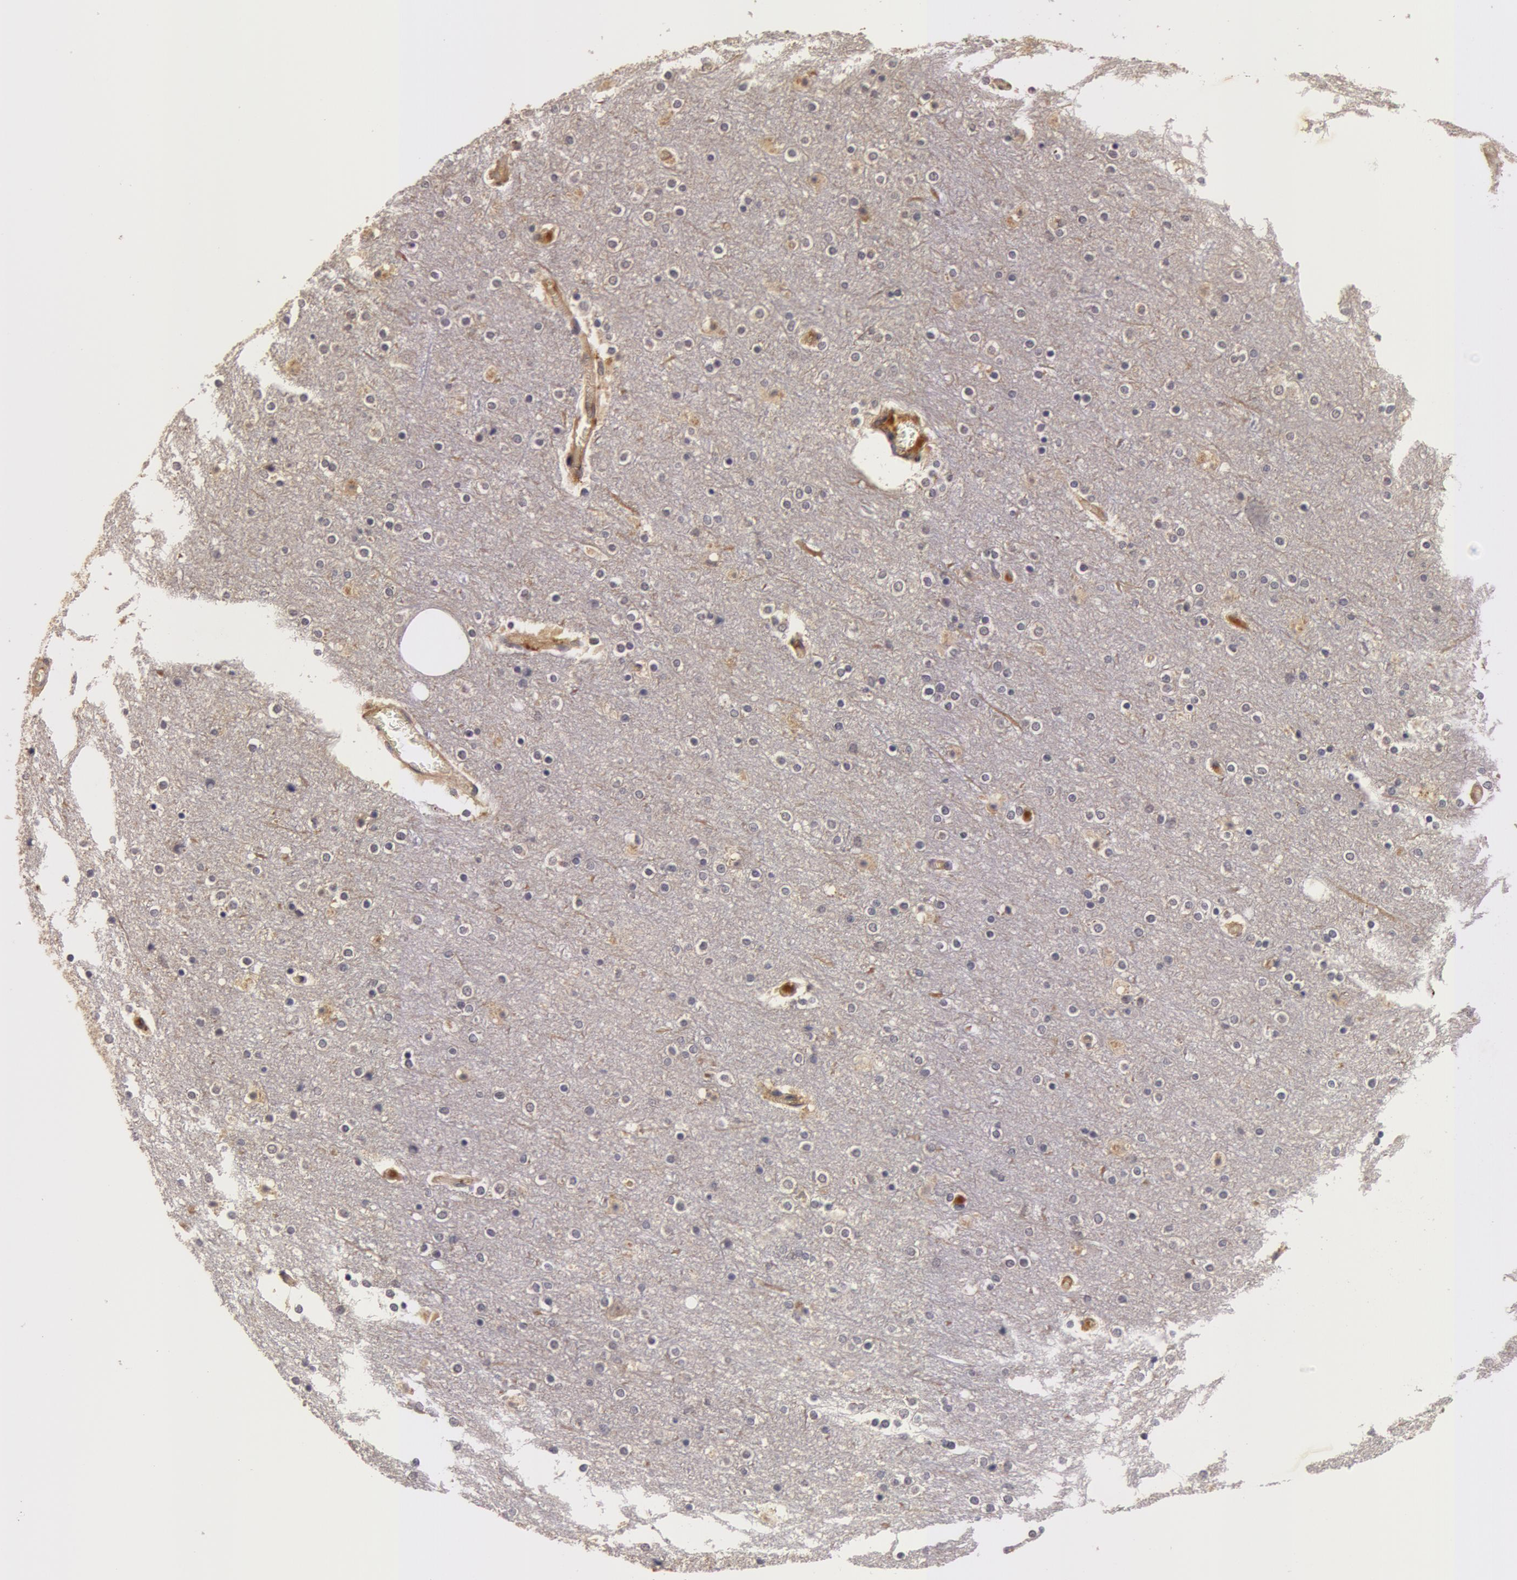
{"staining": {"intensity": "negative", "quantity": "none", "location": "none"}, "tissue": "cerebral cortex", "cell_type": "Endothelial cells", "image_type": "normal", "snomed": [{"axis": "morphology", "description": "Normal tissue, NOS"}, {"axis": "topography", "description": "Cerebral cortex"}], "caption": "Immunohistochemistry image of unremarkable human cerebral cortex stained for a protein (brown), which demonstrates no expression in endothelial cells. (Brightfield microscopy of DAB IHC at high magnification).", "gene": "BCHE", "patient": {"sex": "female", "age": 54}}